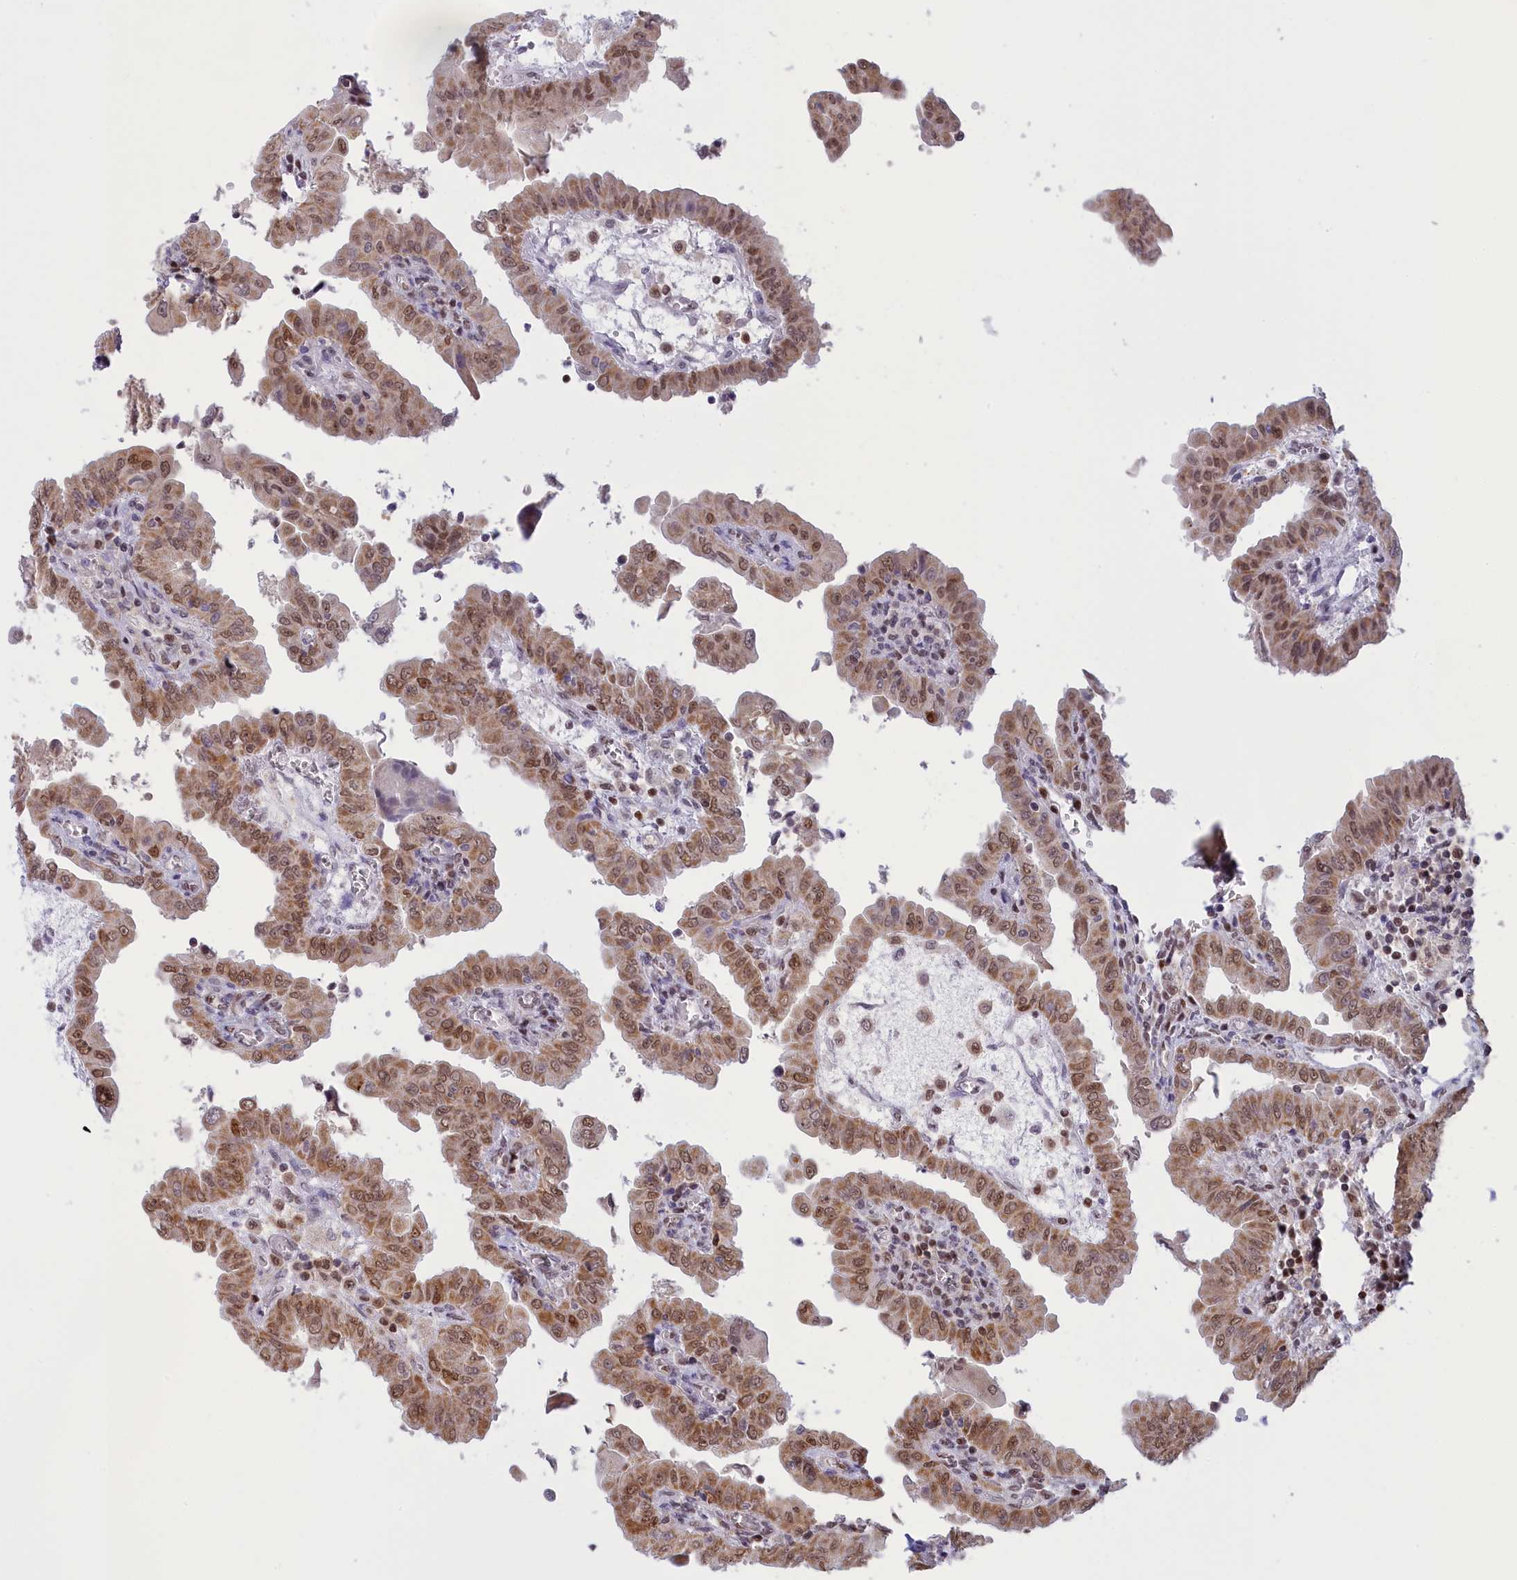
{"staining": {"intensity": "moderate", "quantity": ">75%", "location": "cytoplasmic/membranous,nuclear"}, "tissue": "thyroid cancer", "cell_type": "Tumor cells", "image_type": "cancer", "snomed": [{"axis": "morphology", "description": "Papillary adenocarcinoma, NOS"}, {"axis": "topography", "description": "Thyroid gland"}], "caption": "Immunohistochemical staining of thyroid papillary adenocarcinoma reveals moderate cytoplasmic/membranous and nuclear protein staining in approximately >75% of tumor cells. Nuclei are stained in blue.", "gene": "IZUMO2", "patient": {"sex": "male", "age": 33}}